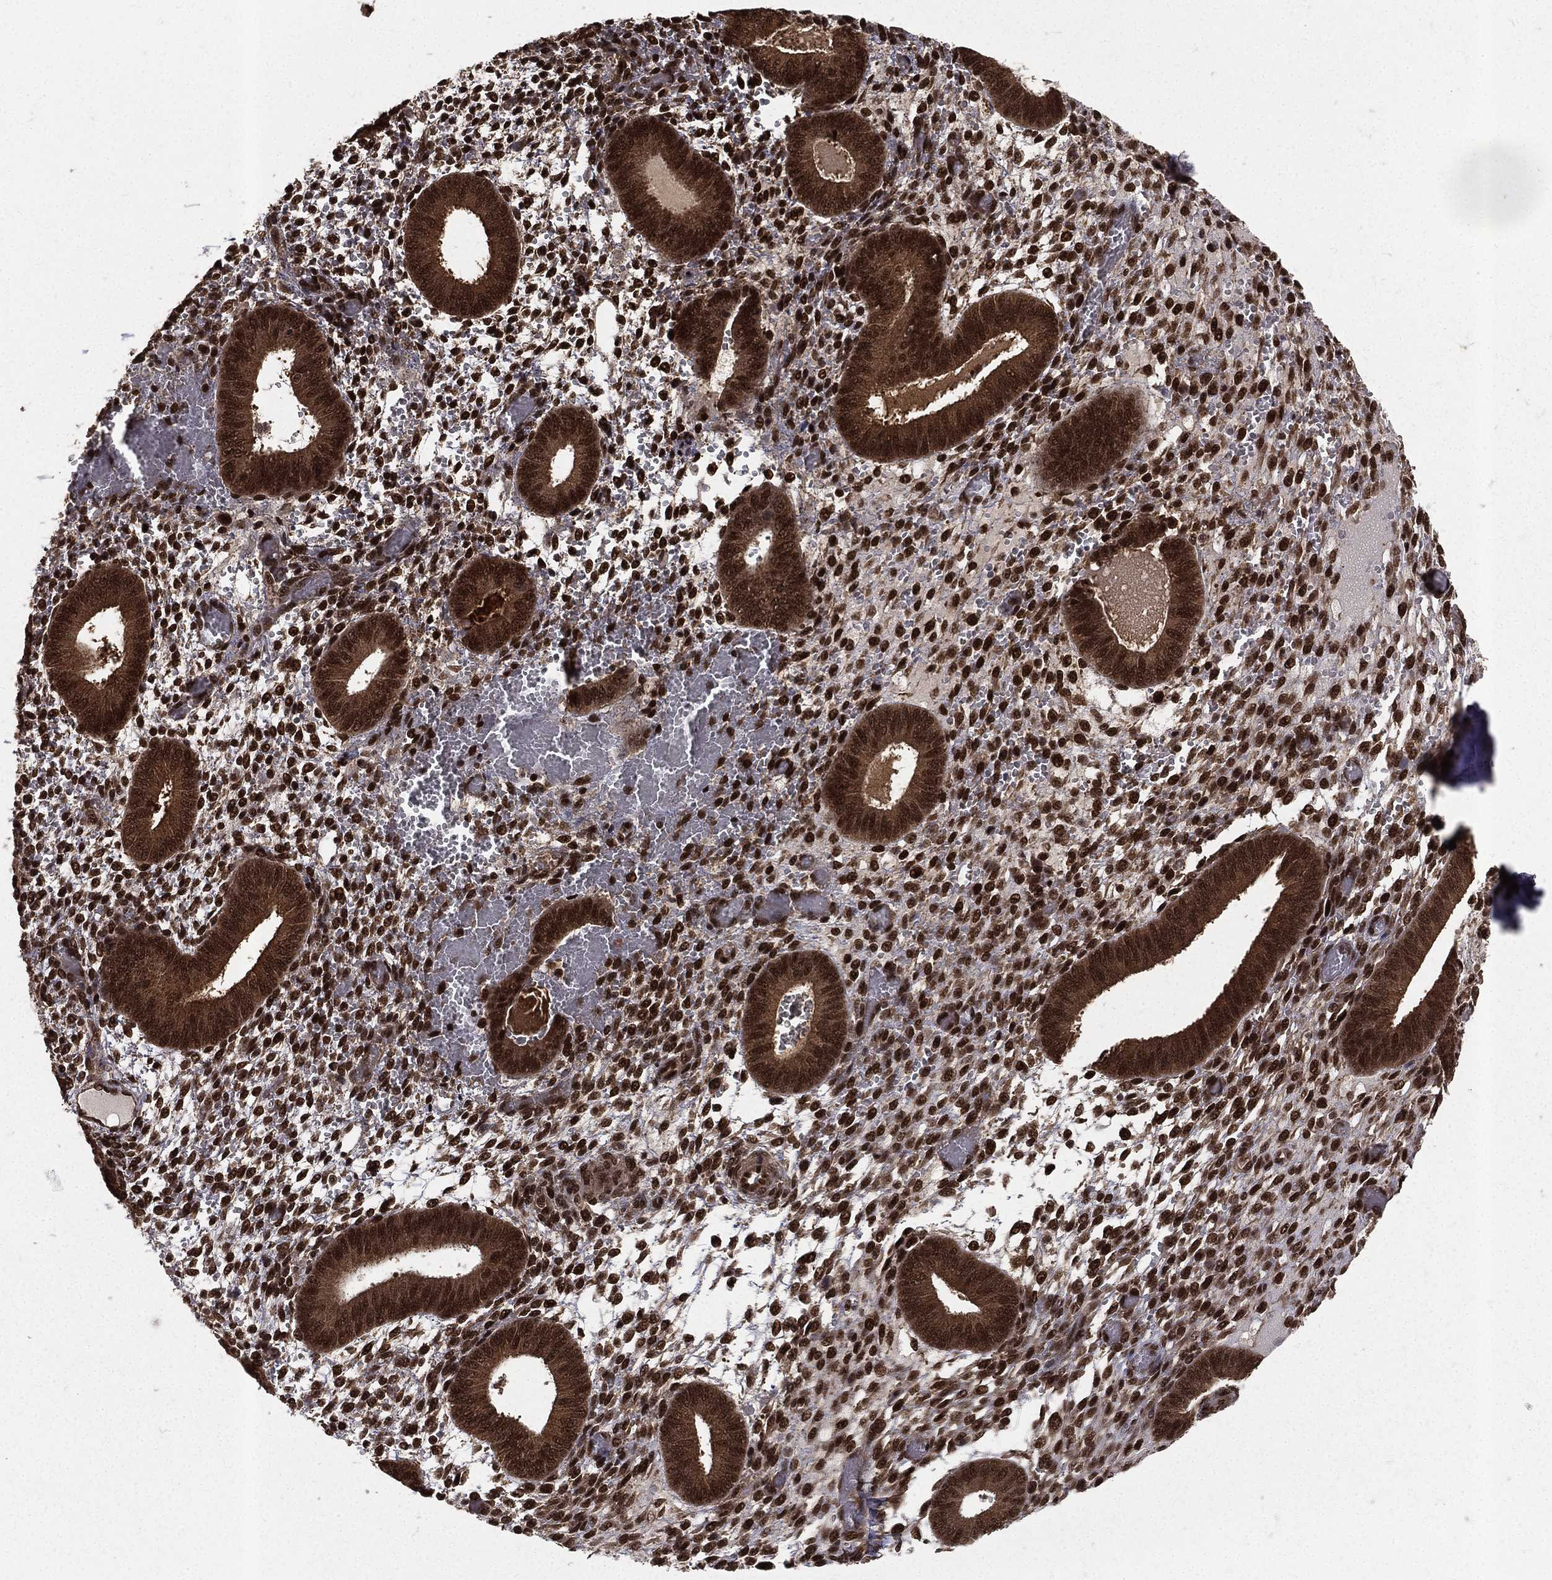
{"staining": {"intensity": "strong", "quantity": ">75%", "location": "nuclear"}, "tissue": "endometrium", "cell_type": "Cells in endometrial stroma", "image_type": "normal", "snomed": [{"axis": "morphology", "description": "Normal tissue, NOS"}, {"axis": "topography", "description": "Endometrium"}], "caption": "Unremarkable endometrium exhibits strong nuclear positivity in about >75% of cells in endometrial stroma The protein of interest is shown in brown color, while the nuclei are stained blue..", "gene": "COPS4", "patient": {"sex": "female", "age": 42}}